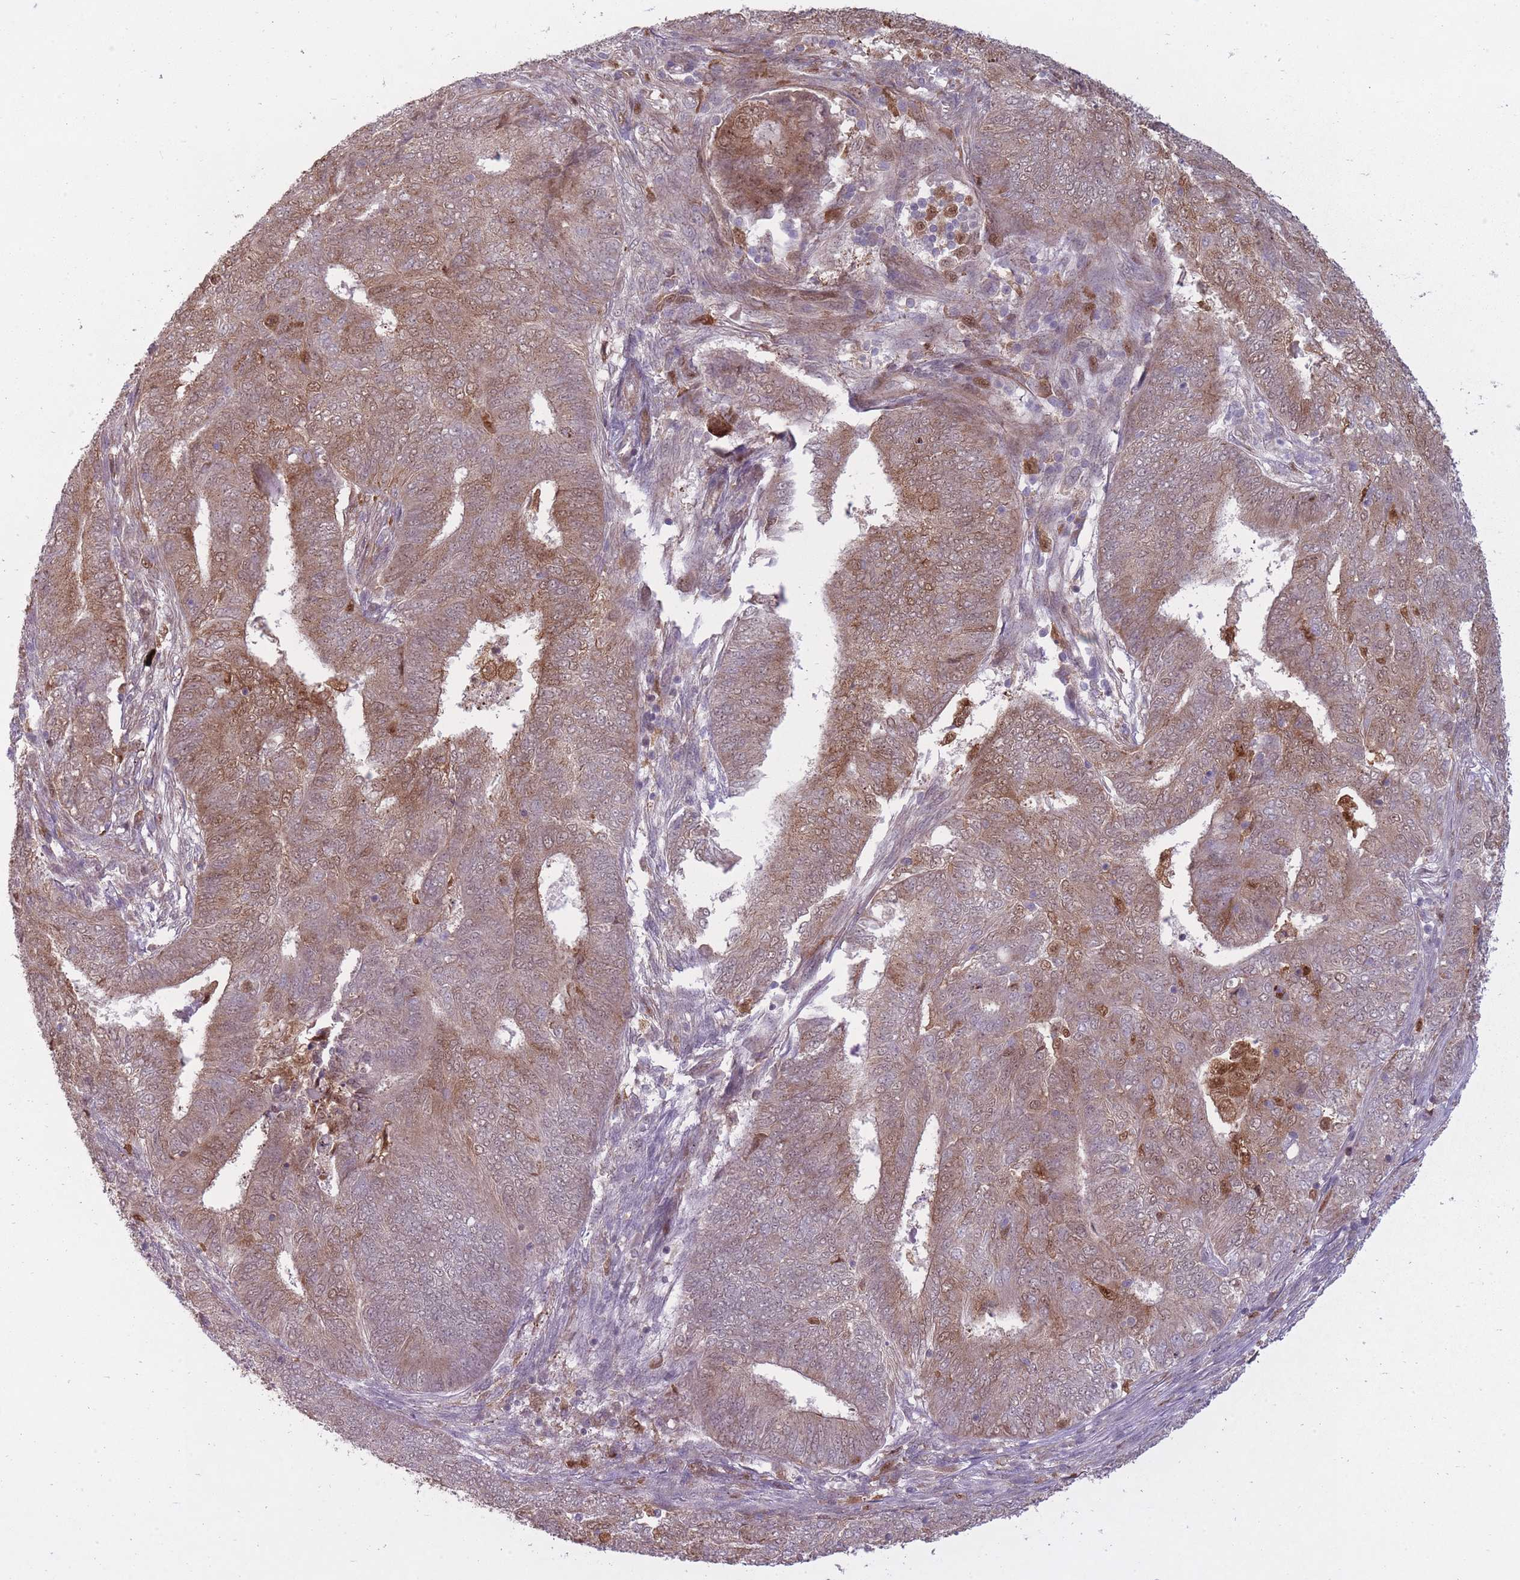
{"staining": {"intensity": "moderate", "quantity": ">75%", "location": "cytoplasmic/membranous,nuclear"}, "tissue": "endometrial cancer", "cell_type": "Tumor cells", "image_type": "cancer", "snomed": [{"axis": "morphology", "description": "Adenocarcinoma, NOS"}, {"axis": "topography", "description": "Endometrium"}], "caption": "Protein staining demonstrates moderate cytoplasmic/membranous and nuclear expression in about >75% of tumor cells in endometrial cancer (adenocarcinoma).", "gene": "LGALS9", "patient": {"sex": "female", "age": 62}}